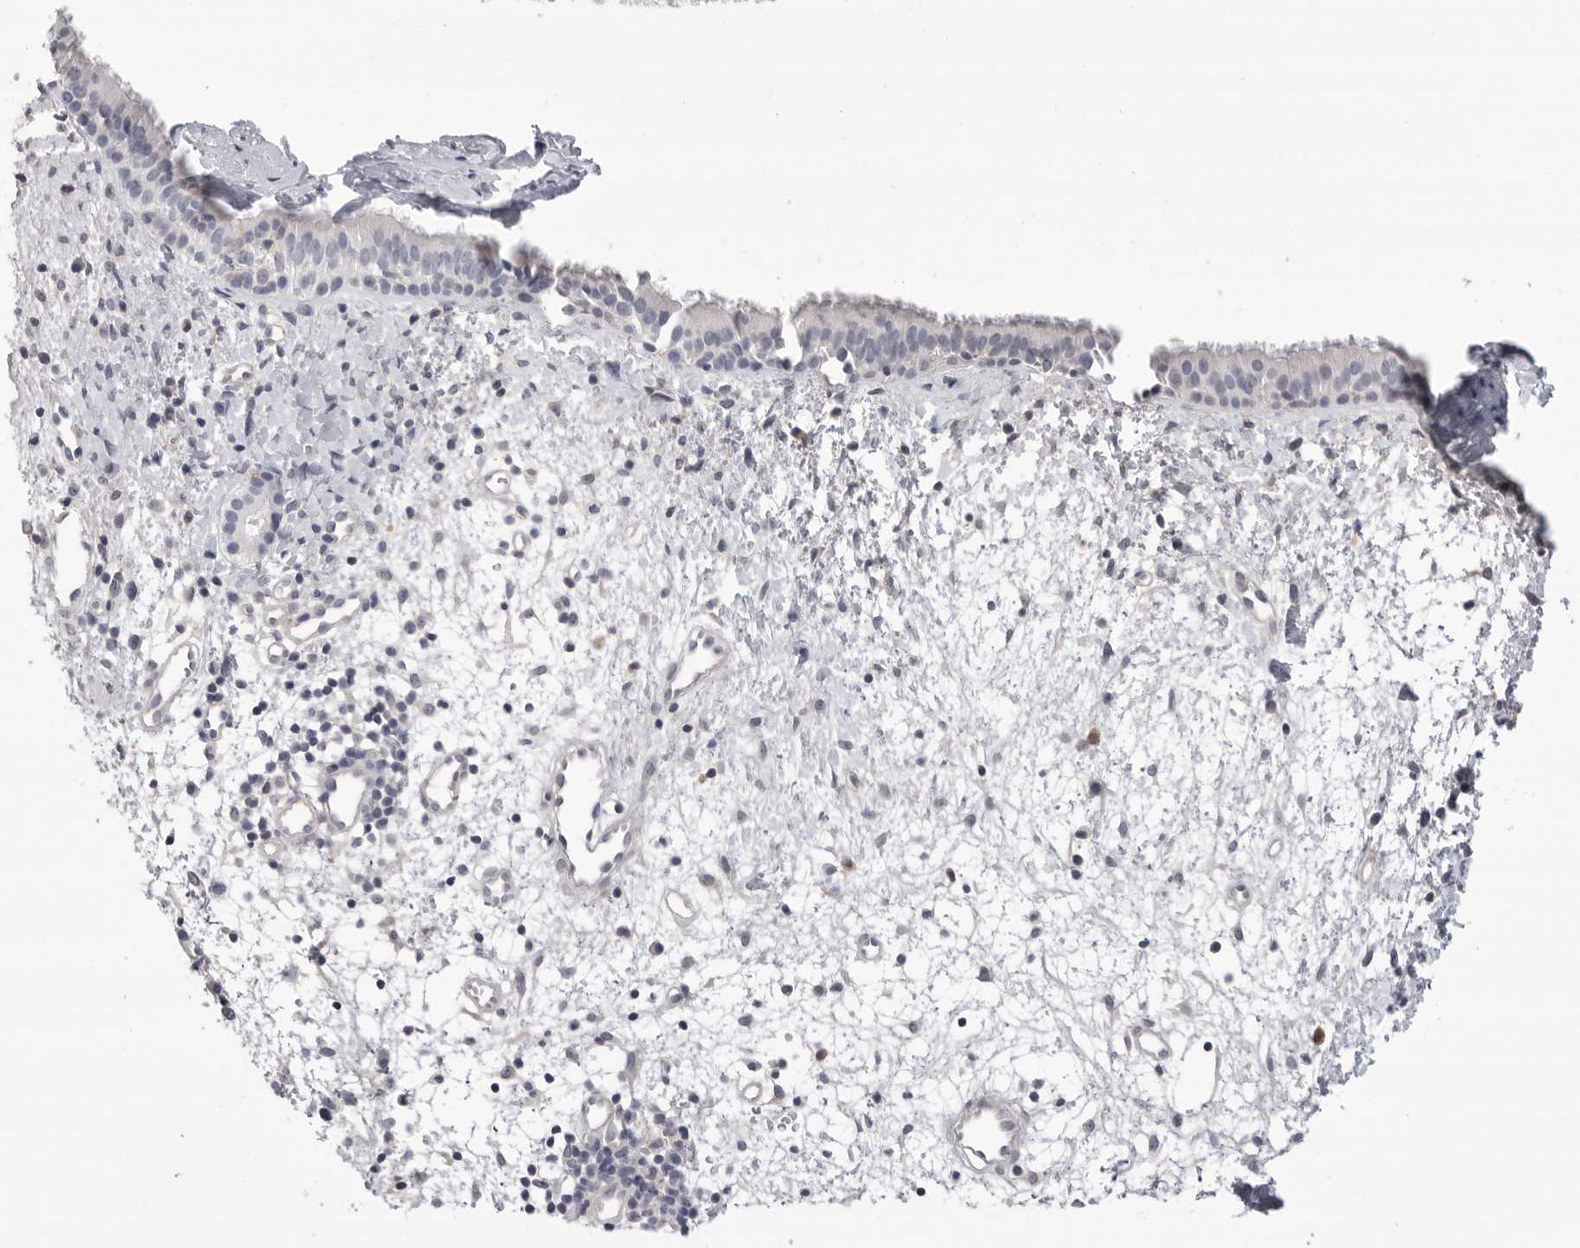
{"staining": {"intensity": "negative", "quantity": "none", "location": "none"}, "tissue": "nasopharynx", "cell_type": "Respiratory epithelial cells", "image_type": "normal", "snomed": [{"axis": "morphology", "description": "Normal tissue, NOS"}, {"axis": "topography", "description": "Nasopharynx"}], "caption": "An immunohistochemistry (IHC) histopathology image of normal nasopharynx is shown. There is no staining in respiratory epithelial cells of nasopharynx.", "gene": "DLGAP3", "patient": {"sex": "male", "age": 22}}